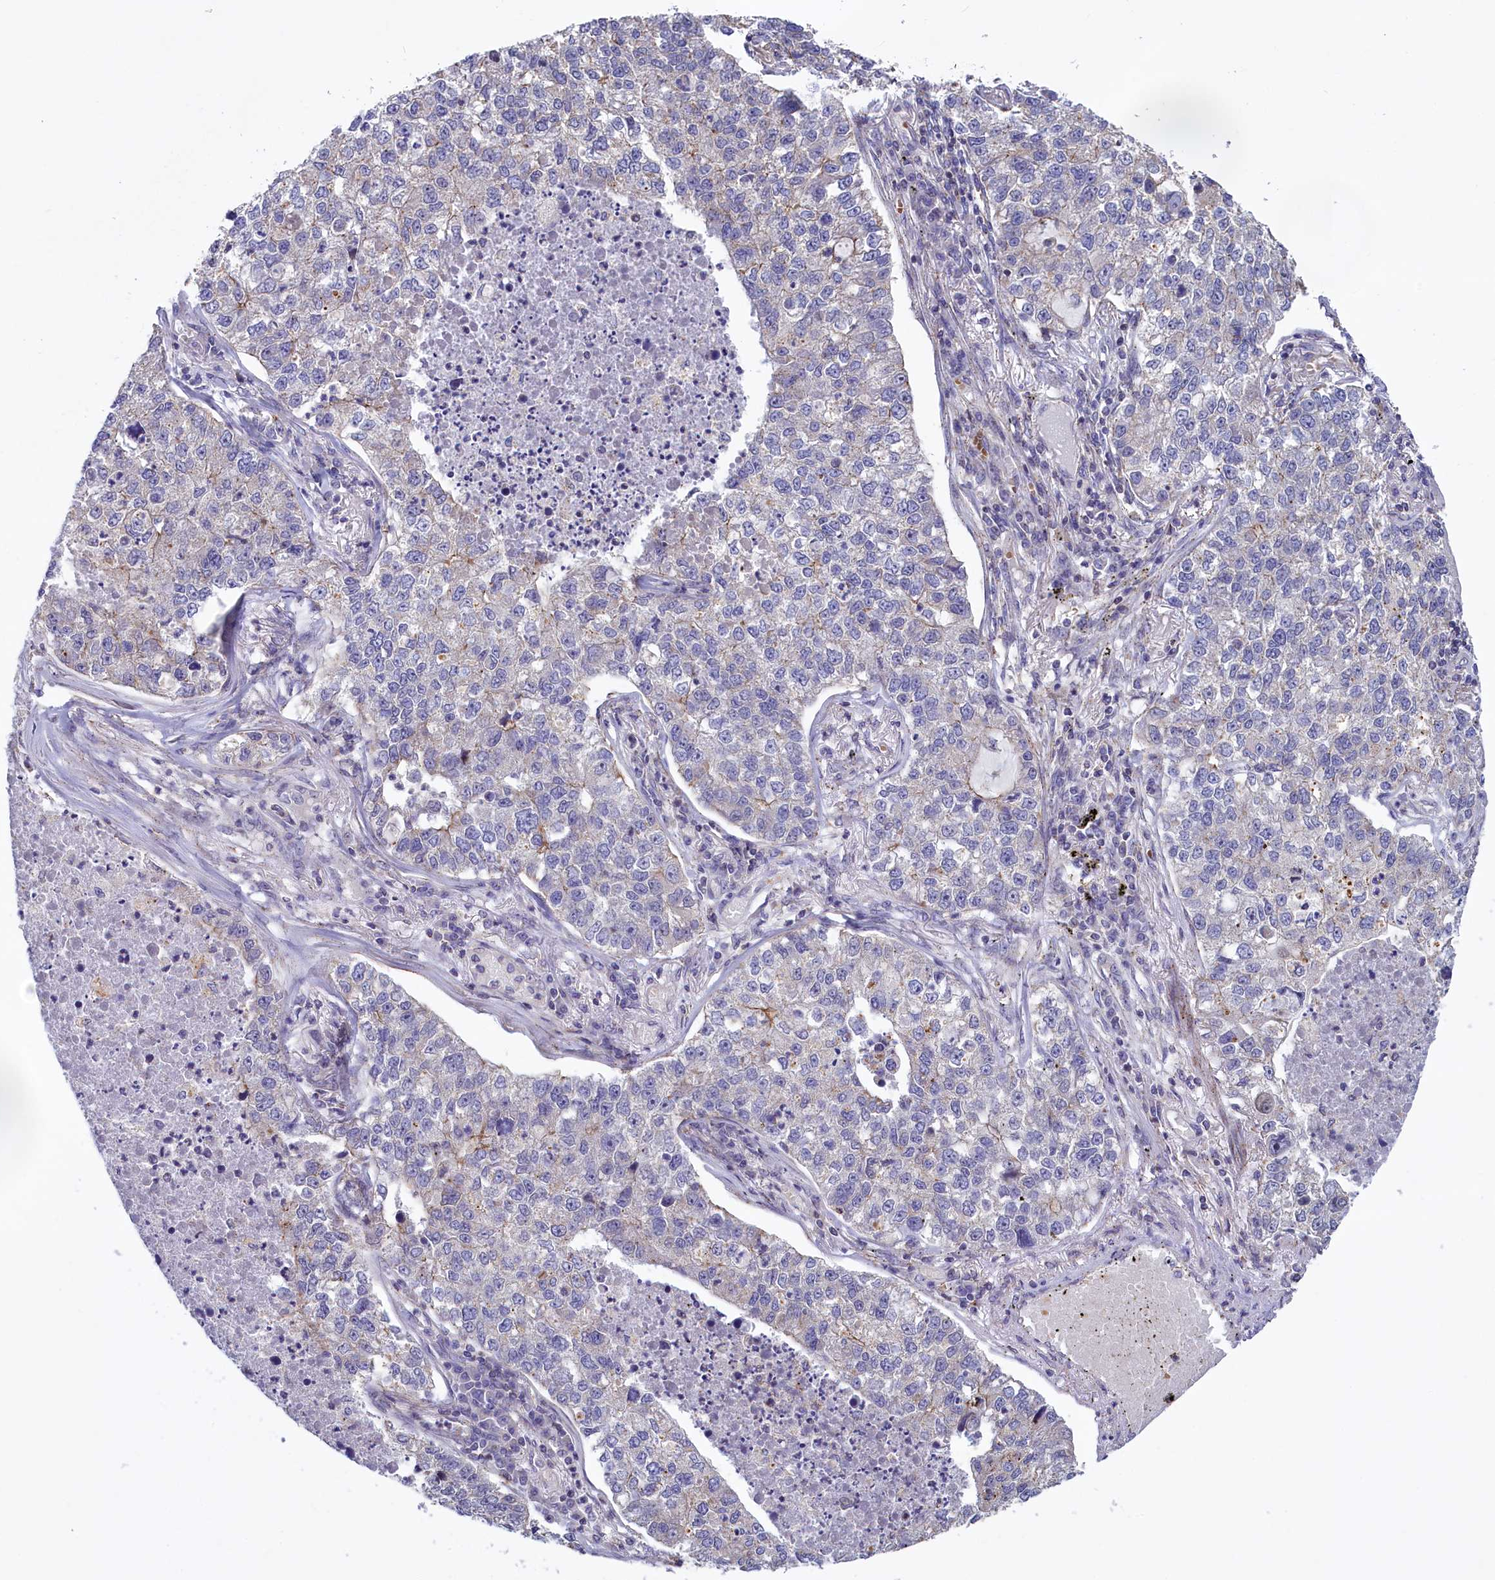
{"staining": {"intensity": "negative", "quantity": "none", "location": "none"}, "tissue": "lung cancer", "cell_type": "Tumor cells", "image_type": "cancer", "snomed": [{"axis": "morphology", "description": "Adenocarcinoma, NOS"}, {"axis": "topography", "description": "Lung"}], "caption": "A high-resolution photomicrograph shows immunohistochemistry (IHC) staining of lung adenocarcinoma, which displays no significant staining in tumor cells.", "gene": "HYKK", "patient": {"sex": "male", "age": 49}}